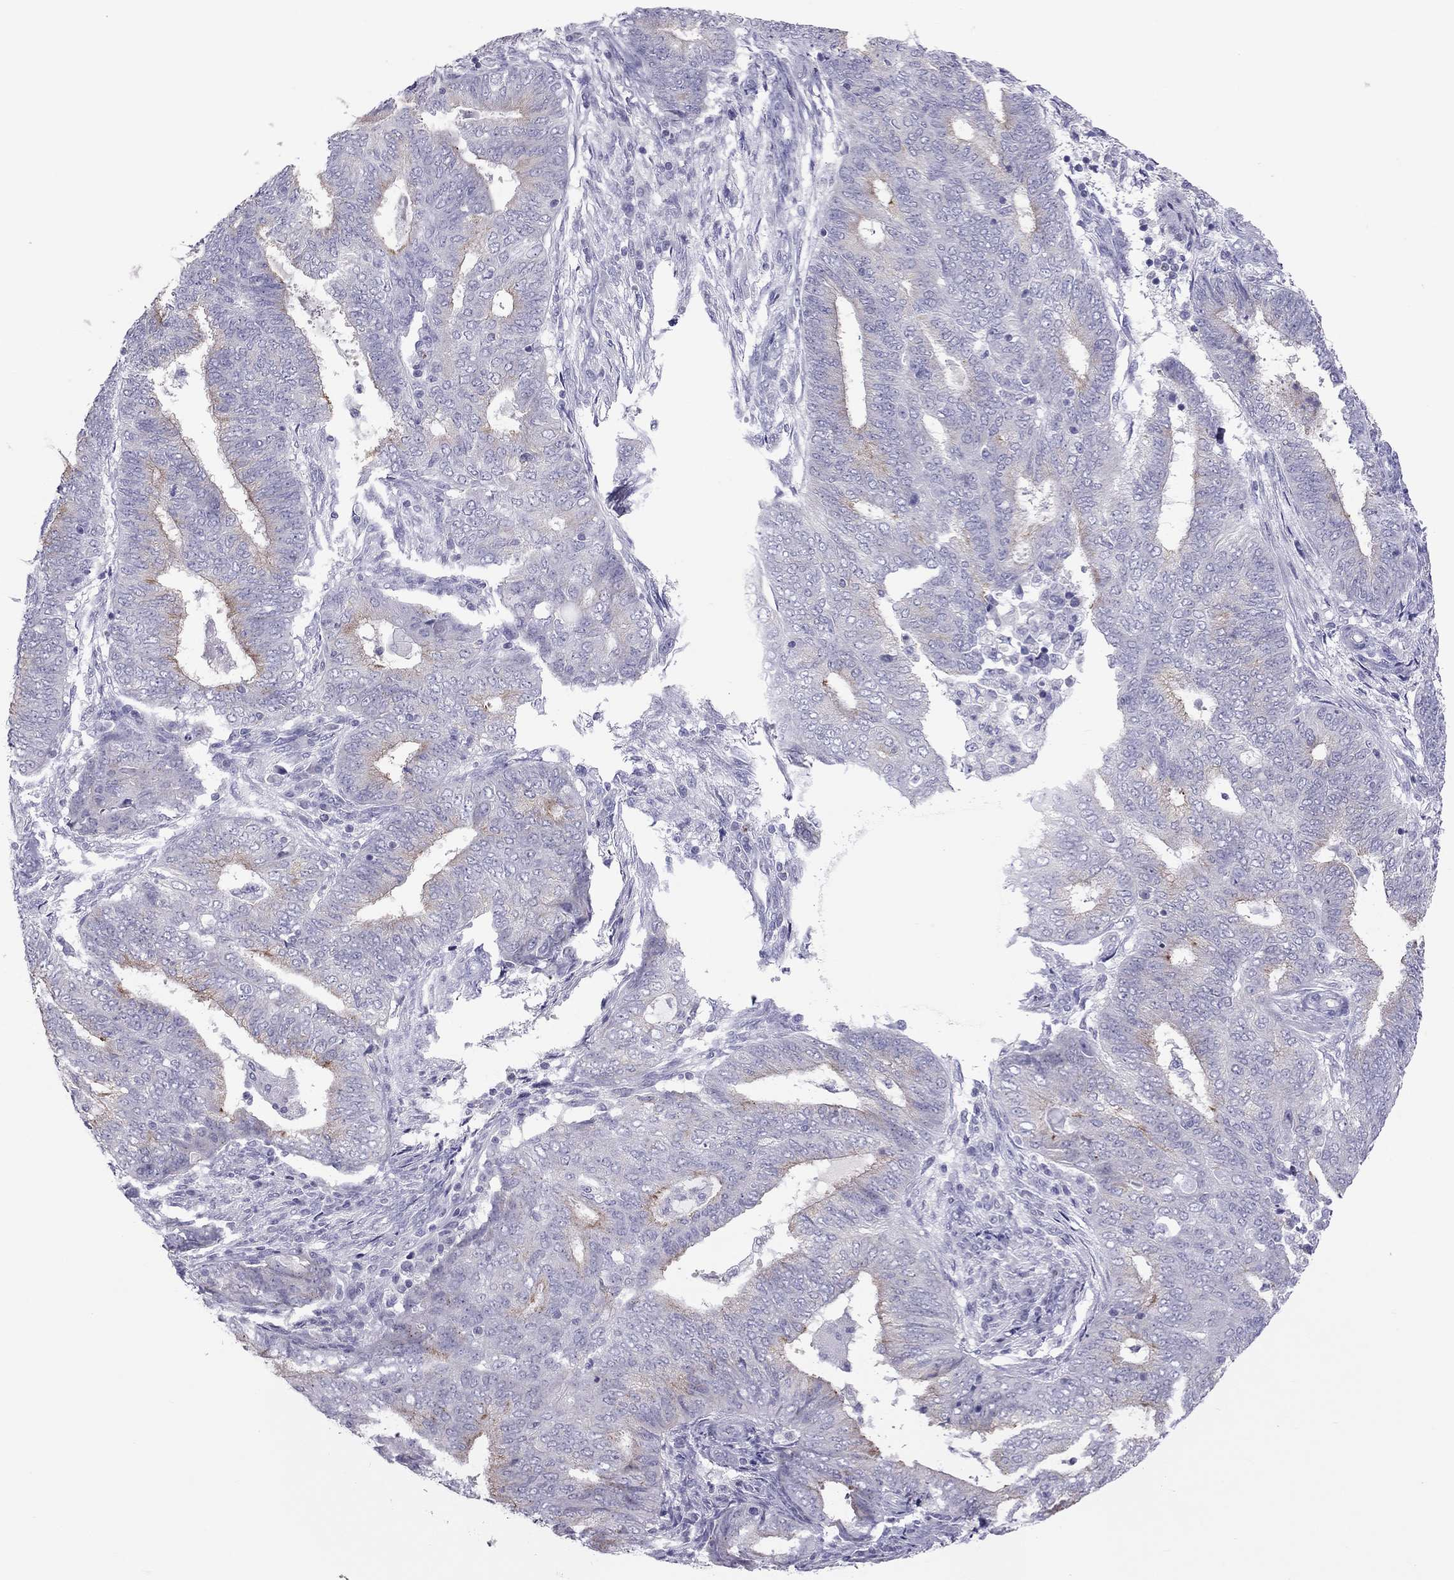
{"staining": {"intensity": "moderate", "quantity": "<25%", "location": "cytoplasmic/membranous"}, "tissue": "endometrial cancer", "cell_type": "Tumor cells", "image_type": "cancer", "snomed": [{"axis": "morphology", "description": "Adenocarcinoma, NOS"}, {"axis": "topography", "description": "Endometrium"}], "caption": "A photomicrograph showing moderate cytoplasmic/membranous positivity in approximately <25% of tumor cells in adenocarcinoma (endometrial), as visualized by brown immunohistochemical staining.", "gene": "TEX14", "patient": {"sex": "female", "age": 62}}